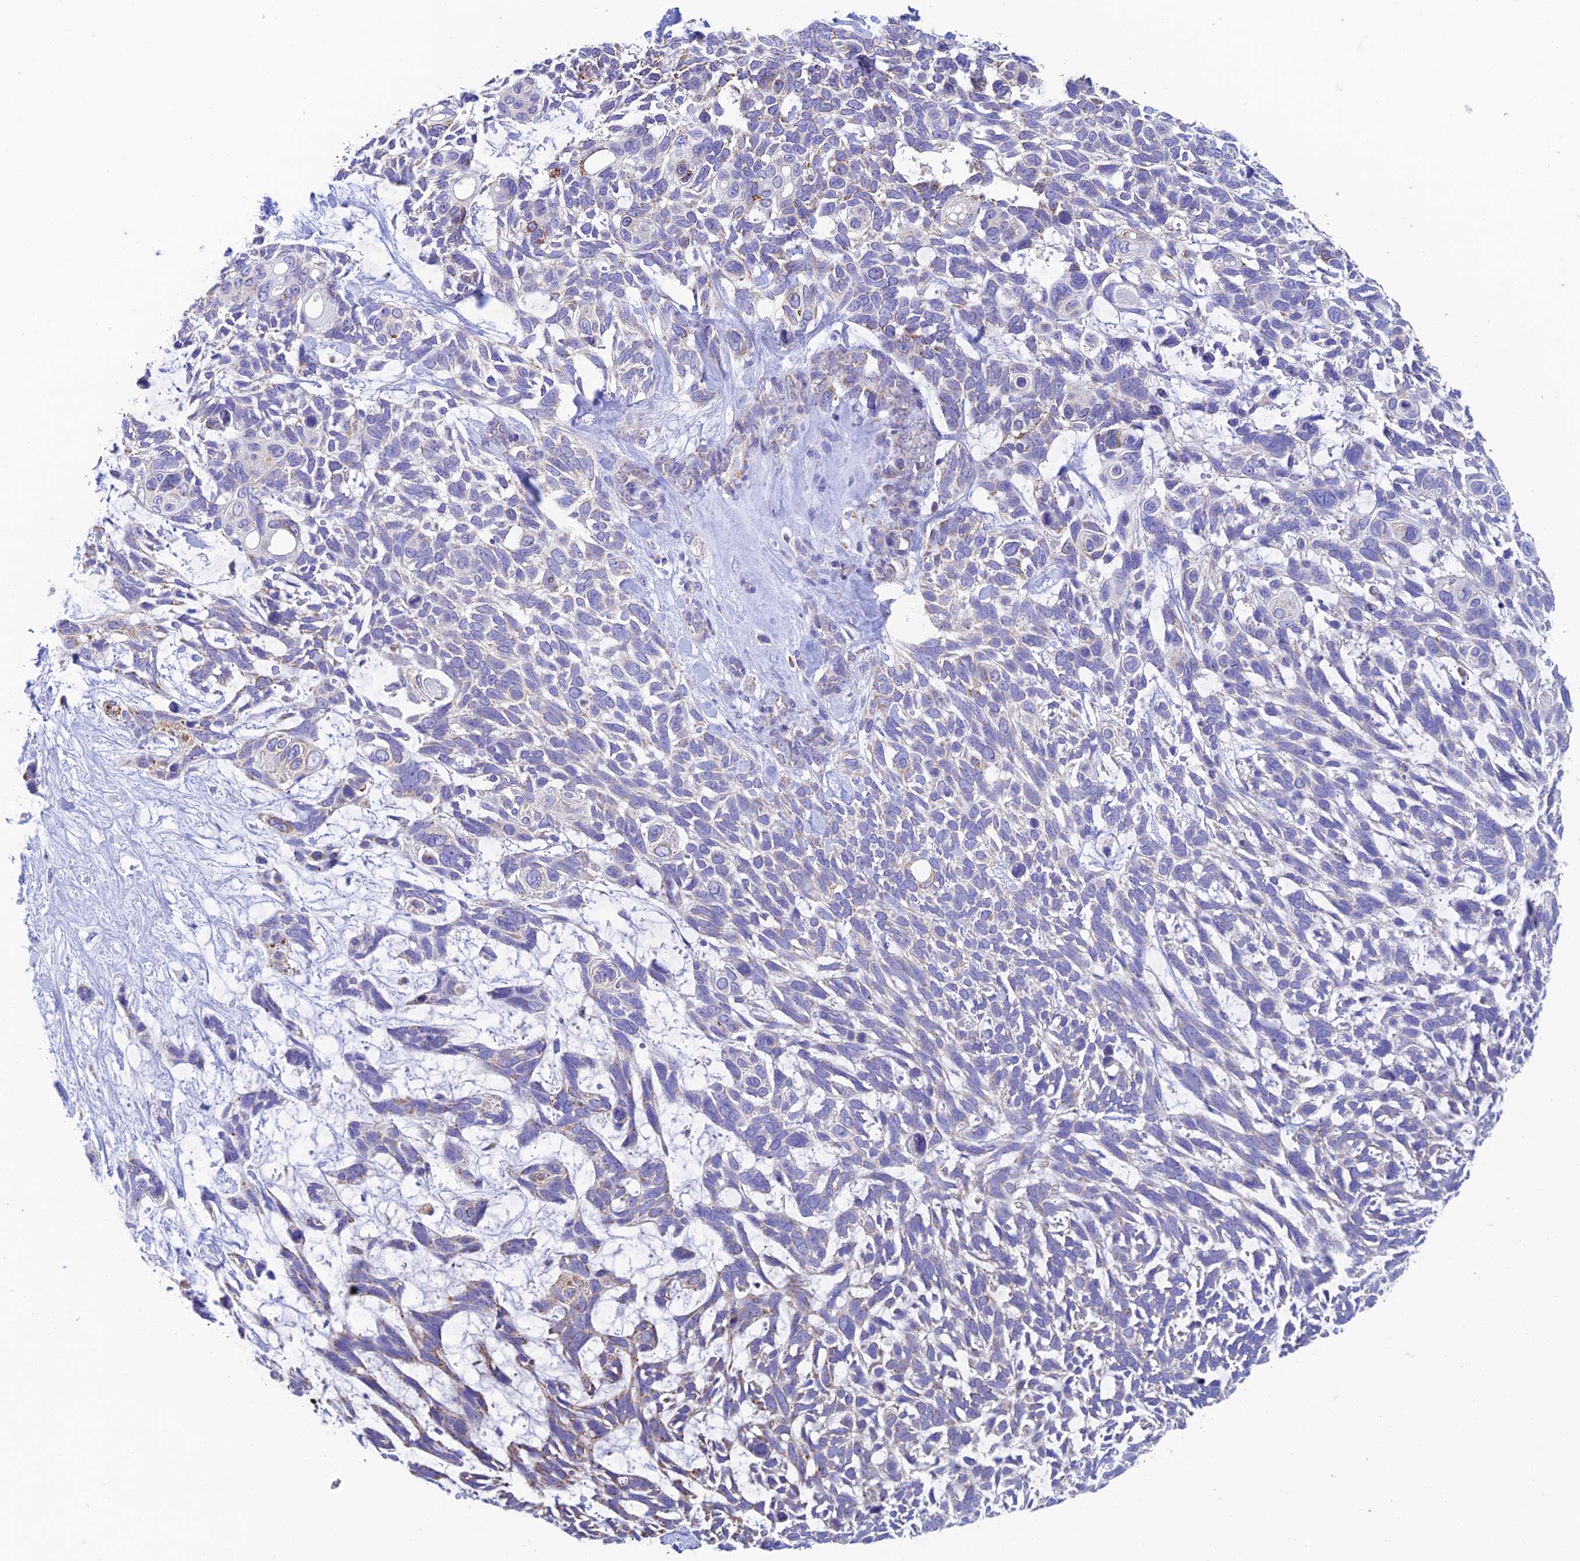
{"staining": {"intensity": "moderate", "quantity": "<25%", "location": "cytoplasmic/membranous"}, "tissue": "skin cancer", "cell_type": "Tumor cells", "image_type": "cancer", "snomed": [{"axis": "morphology", "description": "Basal cell carcinoma"}, {"axis": "topography", "description": "Skin"}], "caption": "Immunohistochemical staining of human basal cell carcinoma (skin) displays low levels of moderate cytoplasmic/membranous protein staining in about <25% of tumor cells.", "gene": "ZNF181", "patient": {"sex": "male", "age": 88}}